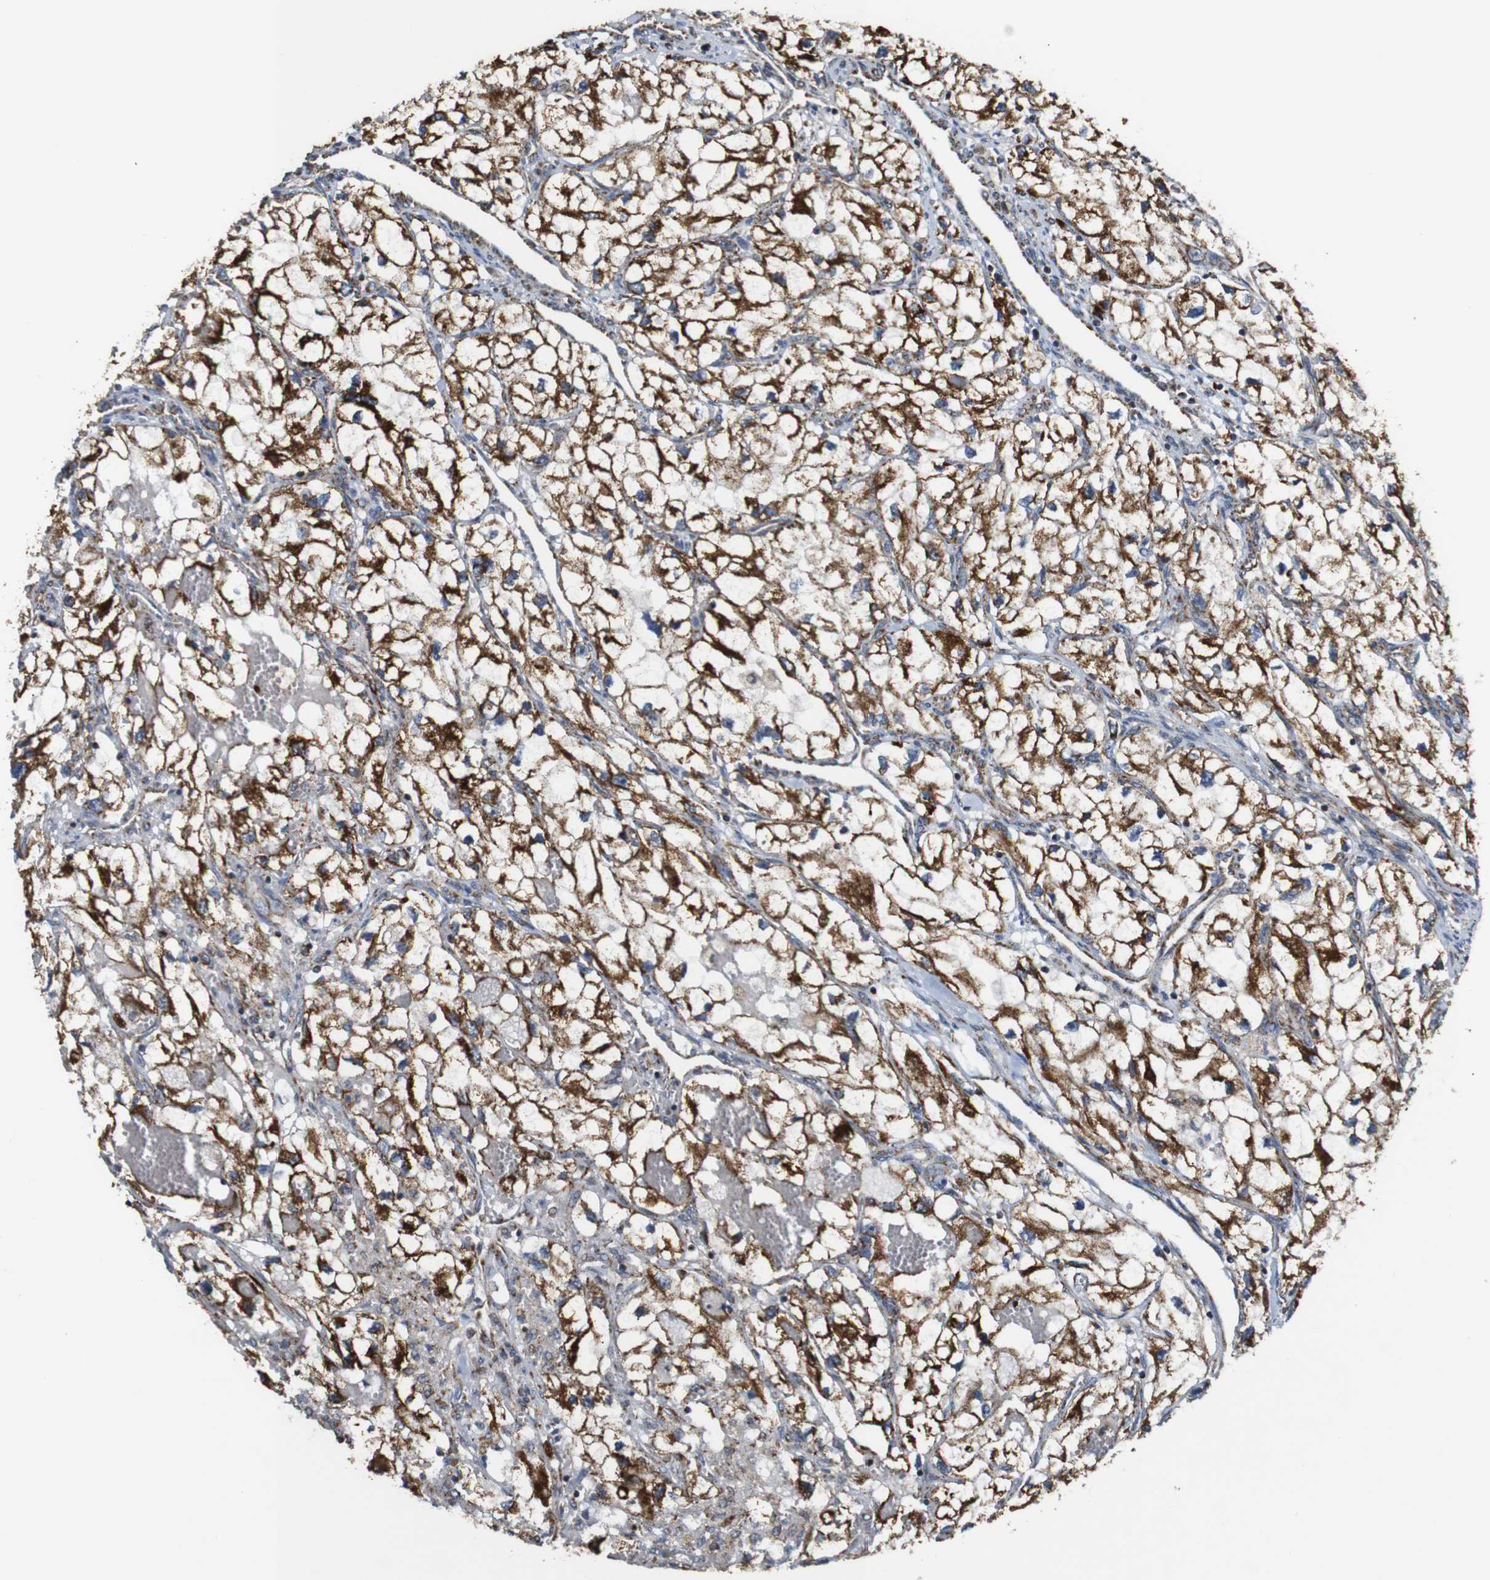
{"staining": {"intensity": "strong", "quantity": ">75%", "location": "cytoplasmic/membranous"}, "tissue": "renal cancer", "cell_type": "Tumor cells", "image_type": "cancer", "snomed": [{"axis": "morphology", "description": "Adenocarcinoma, NOS"}, {"axis": "topography", "description": "Kidney"}], "caption": "This image shows immunohistochemistry (IHC) staining of human renal cancer (adenocarcinoma), with high strong cytoplasmic/membranous positivity in approximately >75% of tumor cells.", "gene": "NR3C2", "patient": {"sex": "female", "age": 70}}